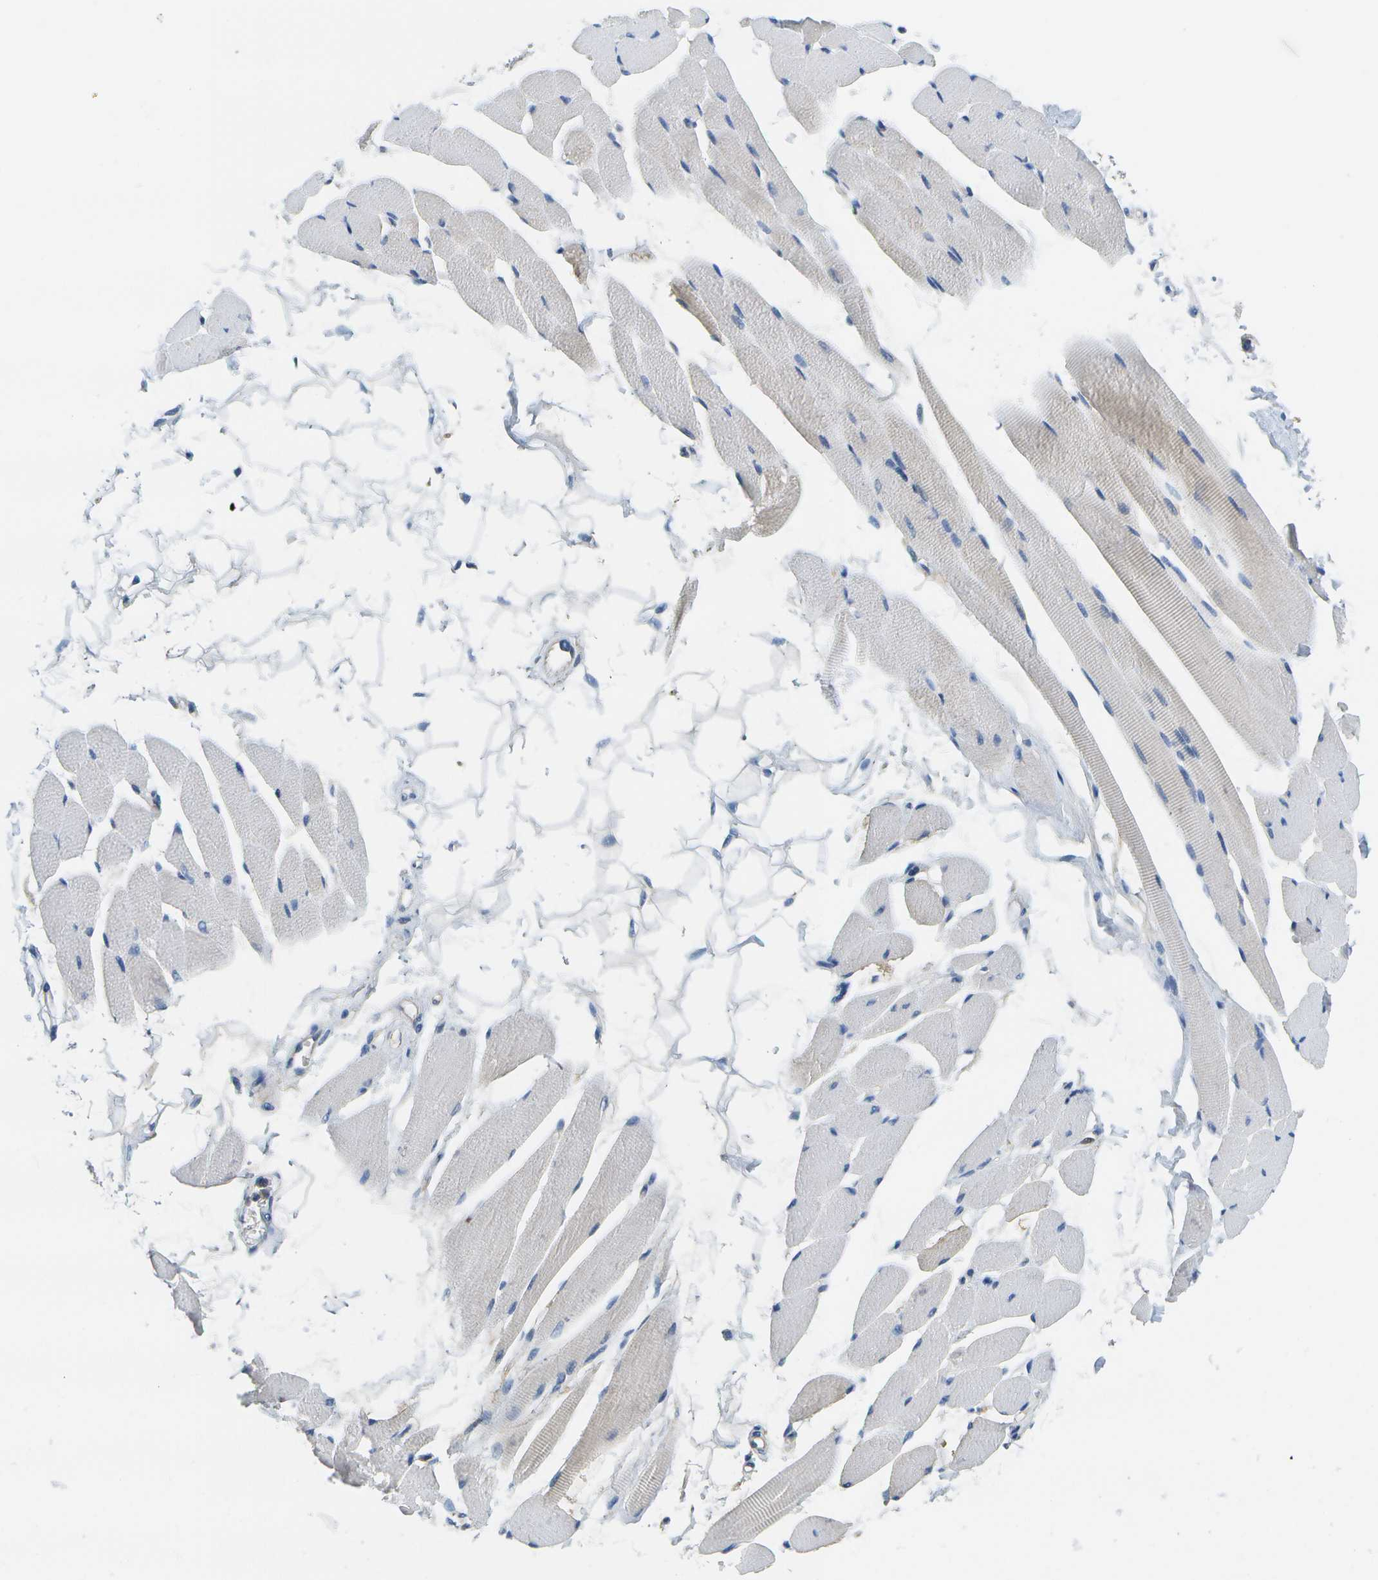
{"staining": {"intensity": "negative", "quantity": "none", "location": "none"}, "tissue": "skeletal muscle", "cell_type": "Myocytes", "image_type": "normal", "snomed": [{"axis": "morphology", "description": "Normal tissue, NOS"}, {"axis": "topography", "description": "Skeletal muscle"}, {"axis": "topography", "description": "Oral tissue"}, {"axis": "topography", "description": "Peripheral nerve tissue"}], "caption": "This micrograph is of normal skeletal muscle stained with immunohistochemistry to label a protein in brown with the nuclei are counter-stained blue. There is no positivity in myocytes.", "gene": "SERPINA1", "patient": {"sex": "female", "age": 84}}